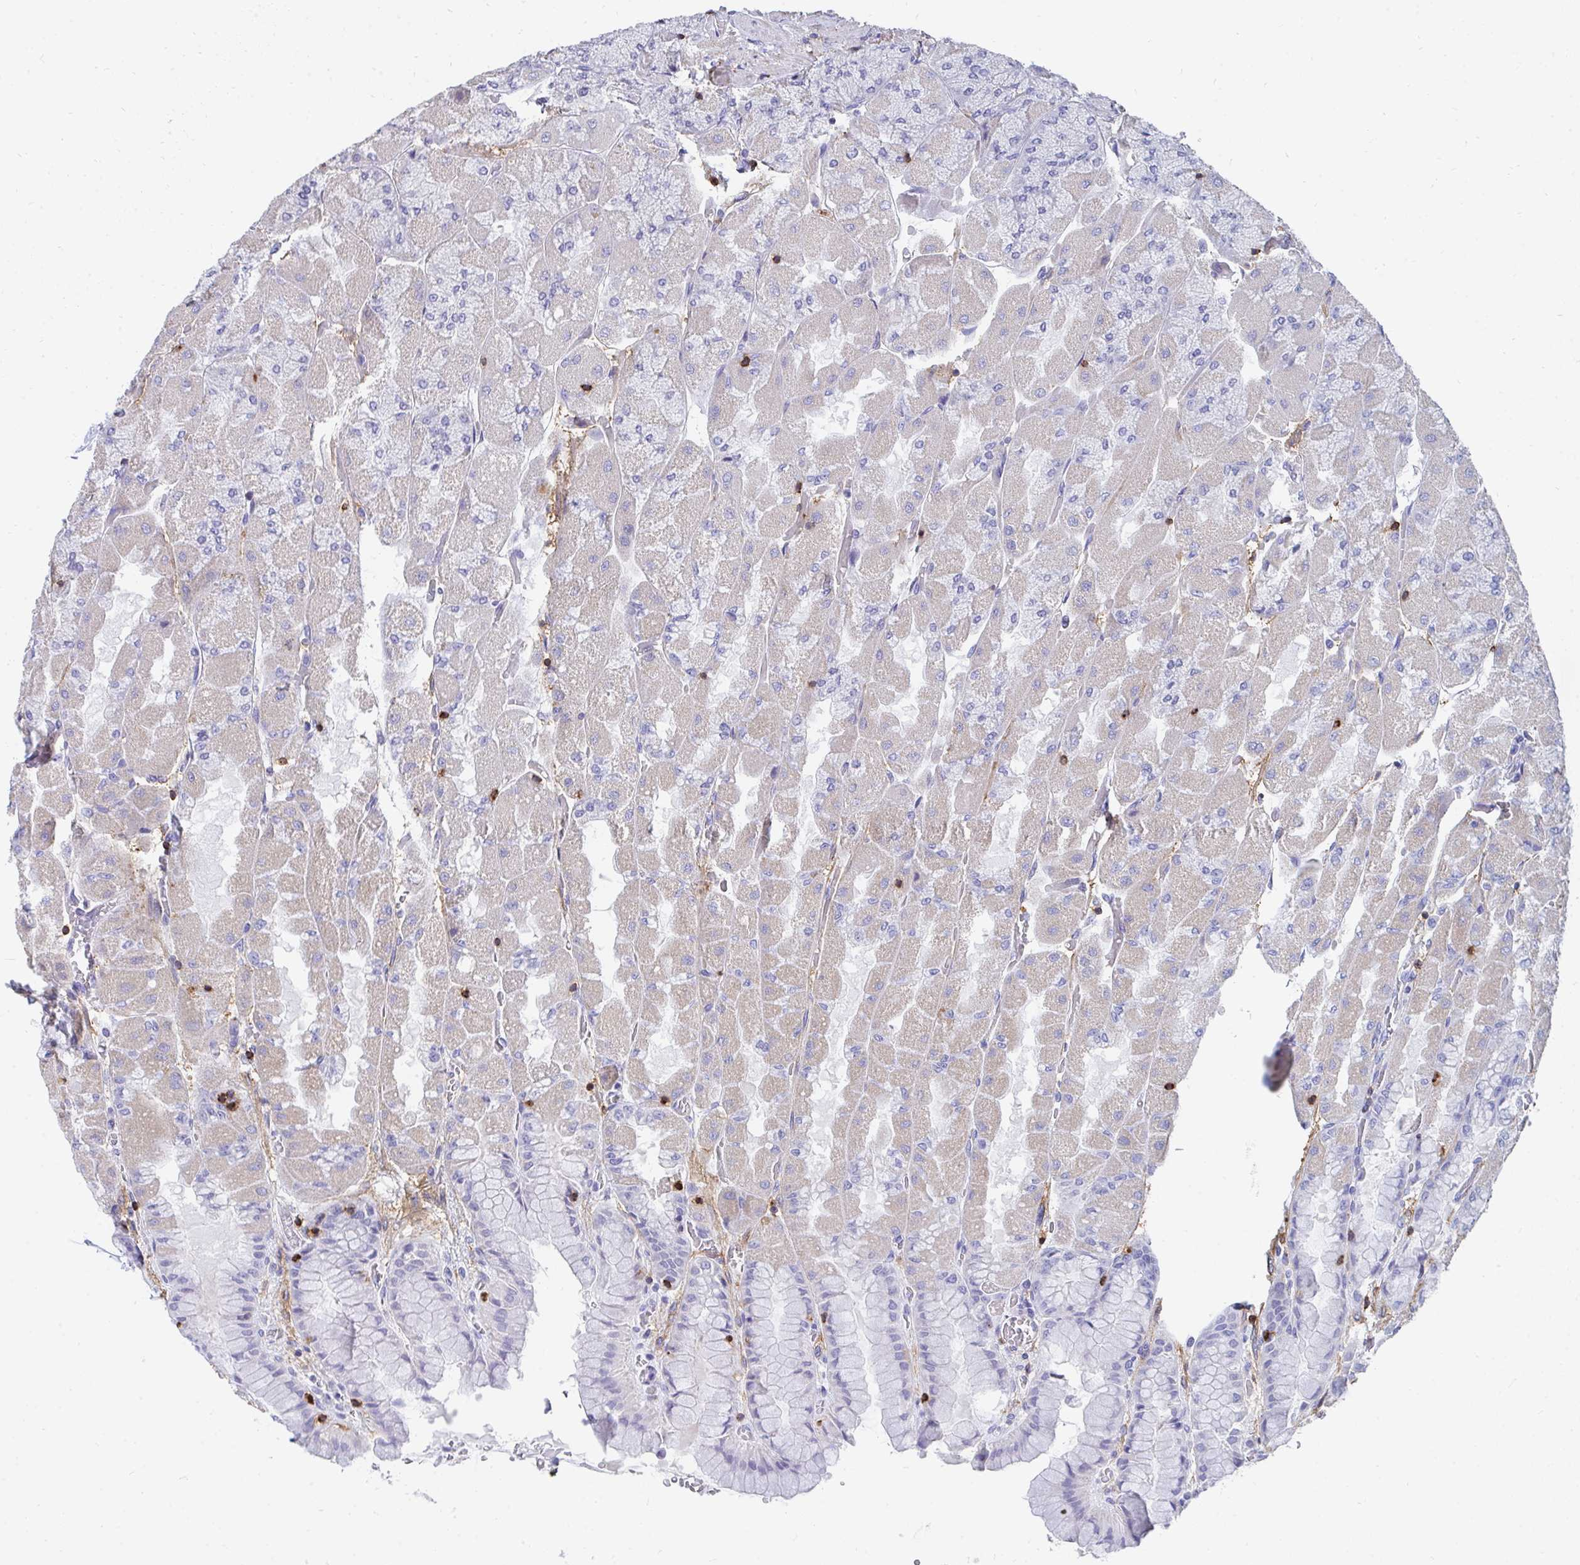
{"staining": {"intensity": "negative", "quantity": "none", "location": "none"}, "tissue": "stomach", "cell_type": "Glandular cells", "image_type": "normal", "snomed": [{"axis": "morphology", "description": "Normal tissue, NOS"}, {"axis": "topography", "description": "Stomach"}], "caption": "The histopathology image reveals no significant expression in glandular cells of stomach.", "gene": "CD7", "patient": {"sex": "female", "age": 61}}